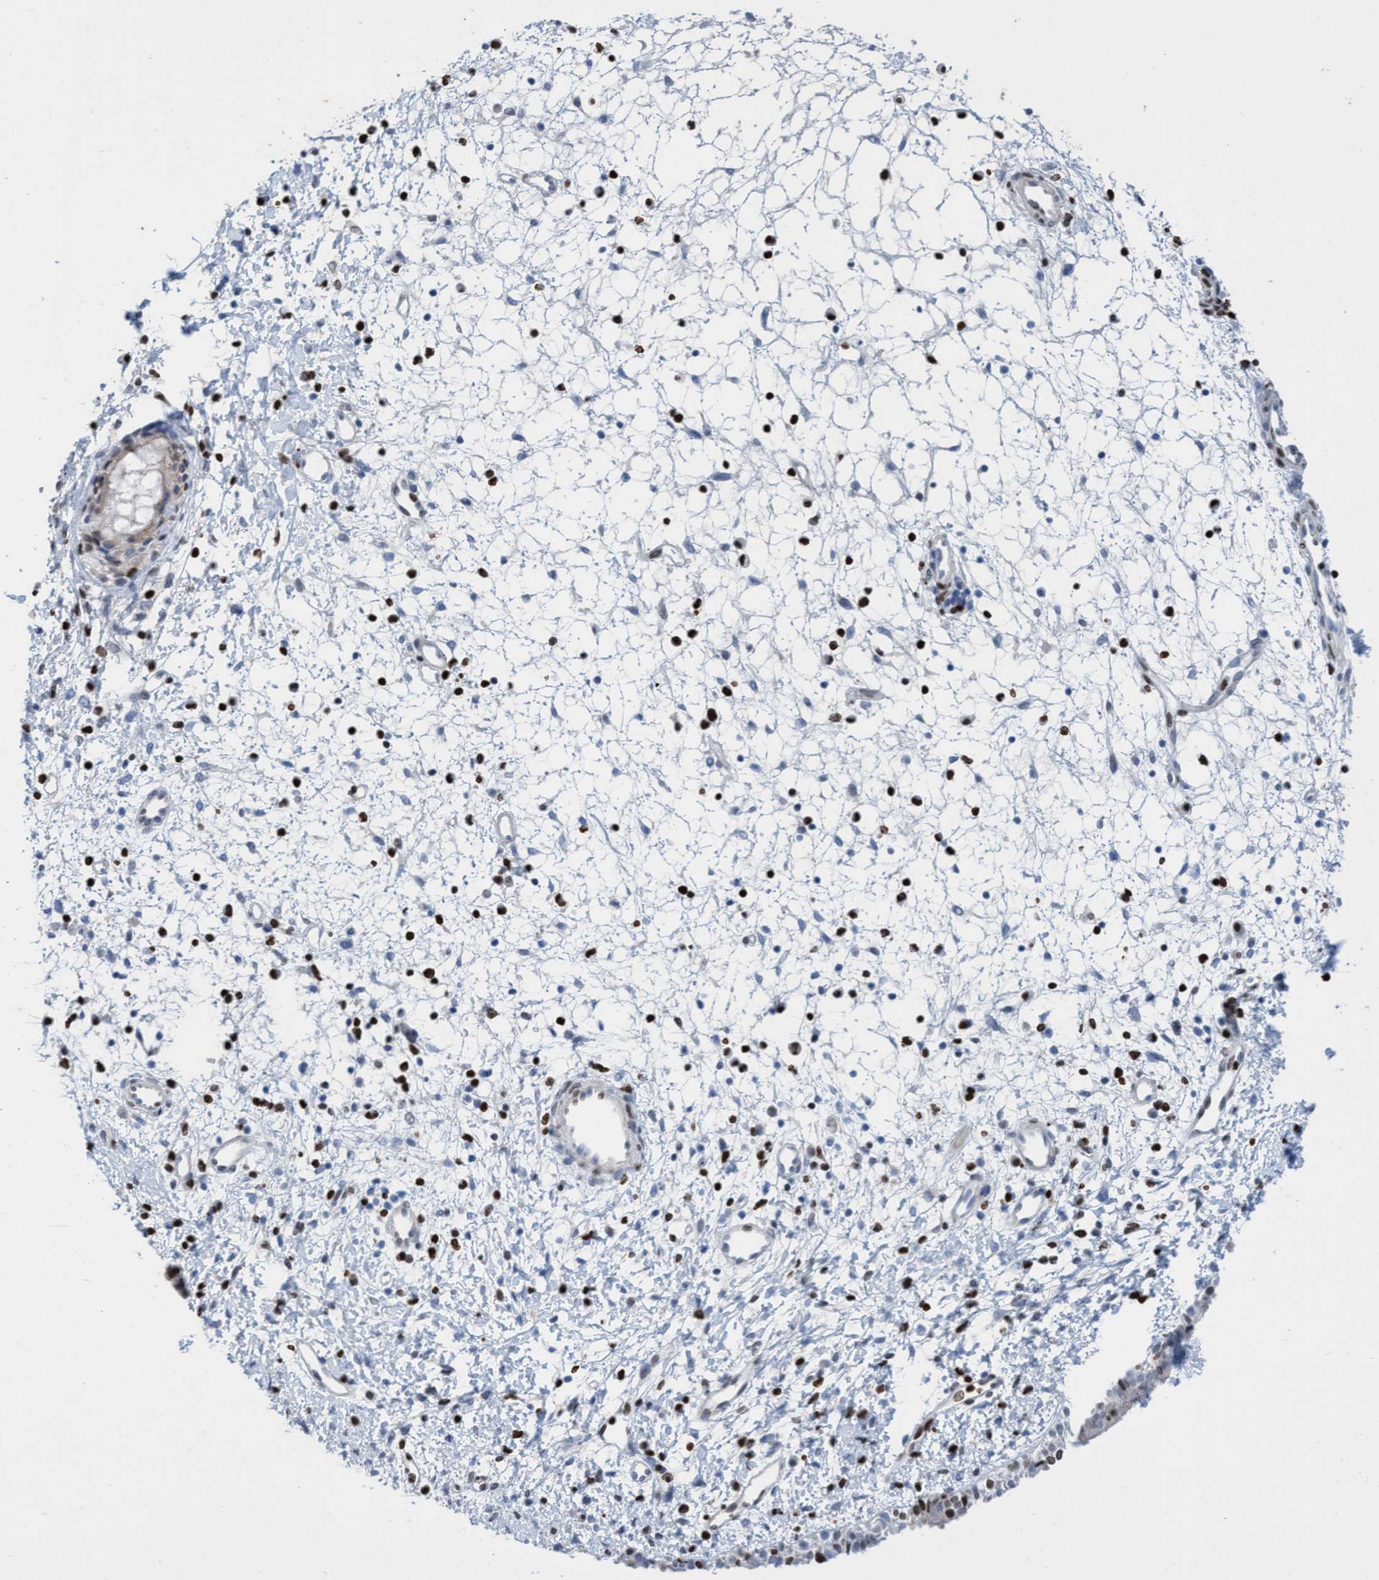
{"staining": {"intensity": "moderate", "quantity": "<25%", "location": "nuclear"}, "tissue": "nasopharynx", "cell_type": "Respiratory epithelial cells", "image_type": "normal", "snomed": [{"axis": "morphology", "description": "Normal tissue, NOS"}, {"axis": "topography", "description": "Nasopharynx"}], "caption": "Immunohistochemistry (IHC) histopathology image of benign nasopharynx stained for a protein (brown), which reveals low levels of moderate nuclear expression in about <25% of respiratory epithelial cells.", "gene": "CBX2", "patient": {"sex": "male", "age": 22}}